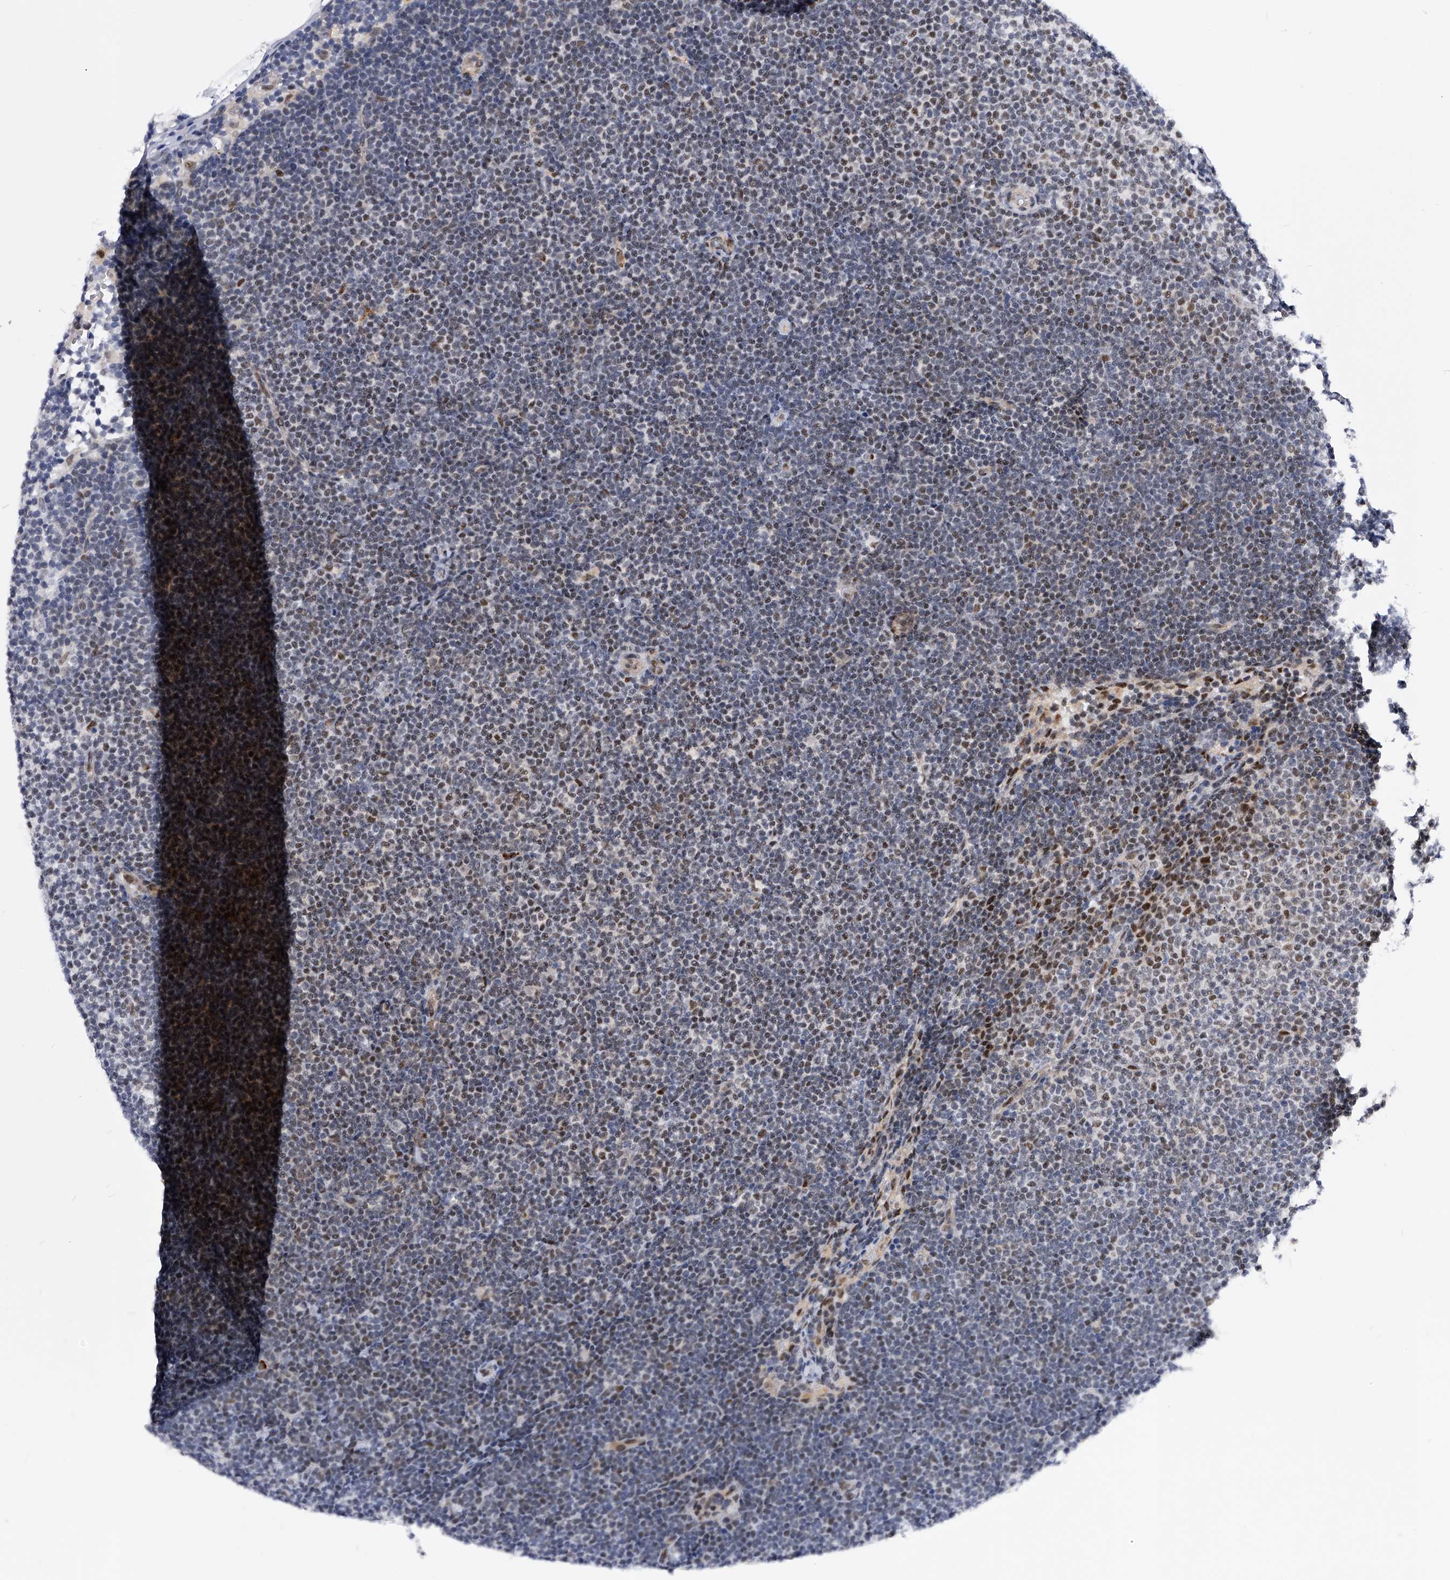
{"staining": {"intensity": "moderate", "quantity": "25%-75%", "location": "nuclear"}, "tissue": "lymphoma", "cell_type": "Tumor cells", "image_type": "cancer", "snomed": [{"axis": "morphology", "description": "Malignant lymphoma, non-Hodgkin's type, Low grade"}, {"axis": "topography", "description": "Lymph node"}], "caption": "This is an image of immunohistochemistry staining of malignant lymphoma, non-Hodgkin's type (low-grade), which shows moderate expression in the nuclear of tumor cells.", "gene": "TESK2", "patient": {"sex": "female", "age": 53}}